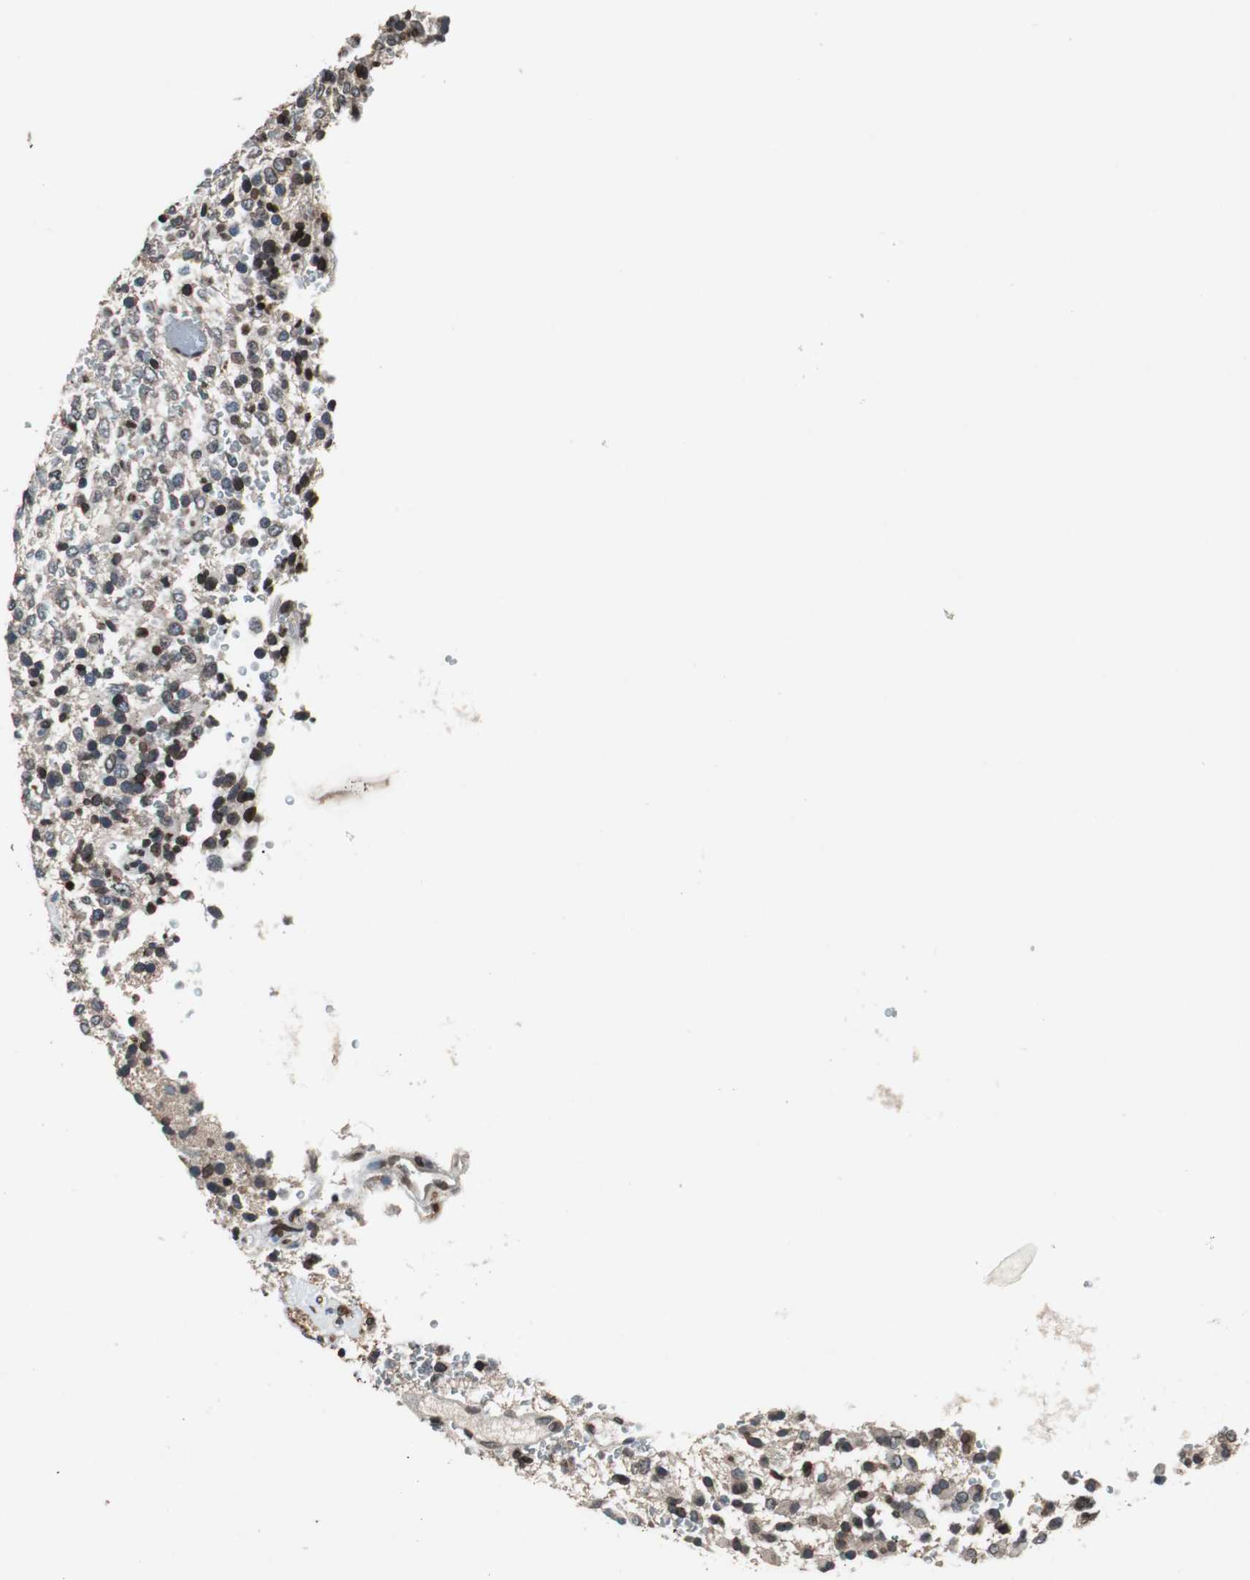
{"staining": {"intensity": "strong", "quantity": "25%-75%", "location": "cytoplasmic/membranous,nuclear"}, "tissue": "glioma", "cell_type": "Tumor cells", "image_type": "cancer", "snomed": [{"axis": "morphology", "description": "Glioma, malignant, High grade"}, {"axis": "topography", "description": "pancreas cauda"}], "caption": "Immunohistochemistry (IHC) image of neoplastic tissue: glioma stained using immunohistochemistry (IHC) demonstrates high levels of strong protein expression localized specifically in the cytoplasmic/membranous and nuclear of tumor cells, appearing as a cytoplasmic/membranous and nuclear brown color.", "gene": "LMNA", "patient": {"sex": "male", "age": 60}}